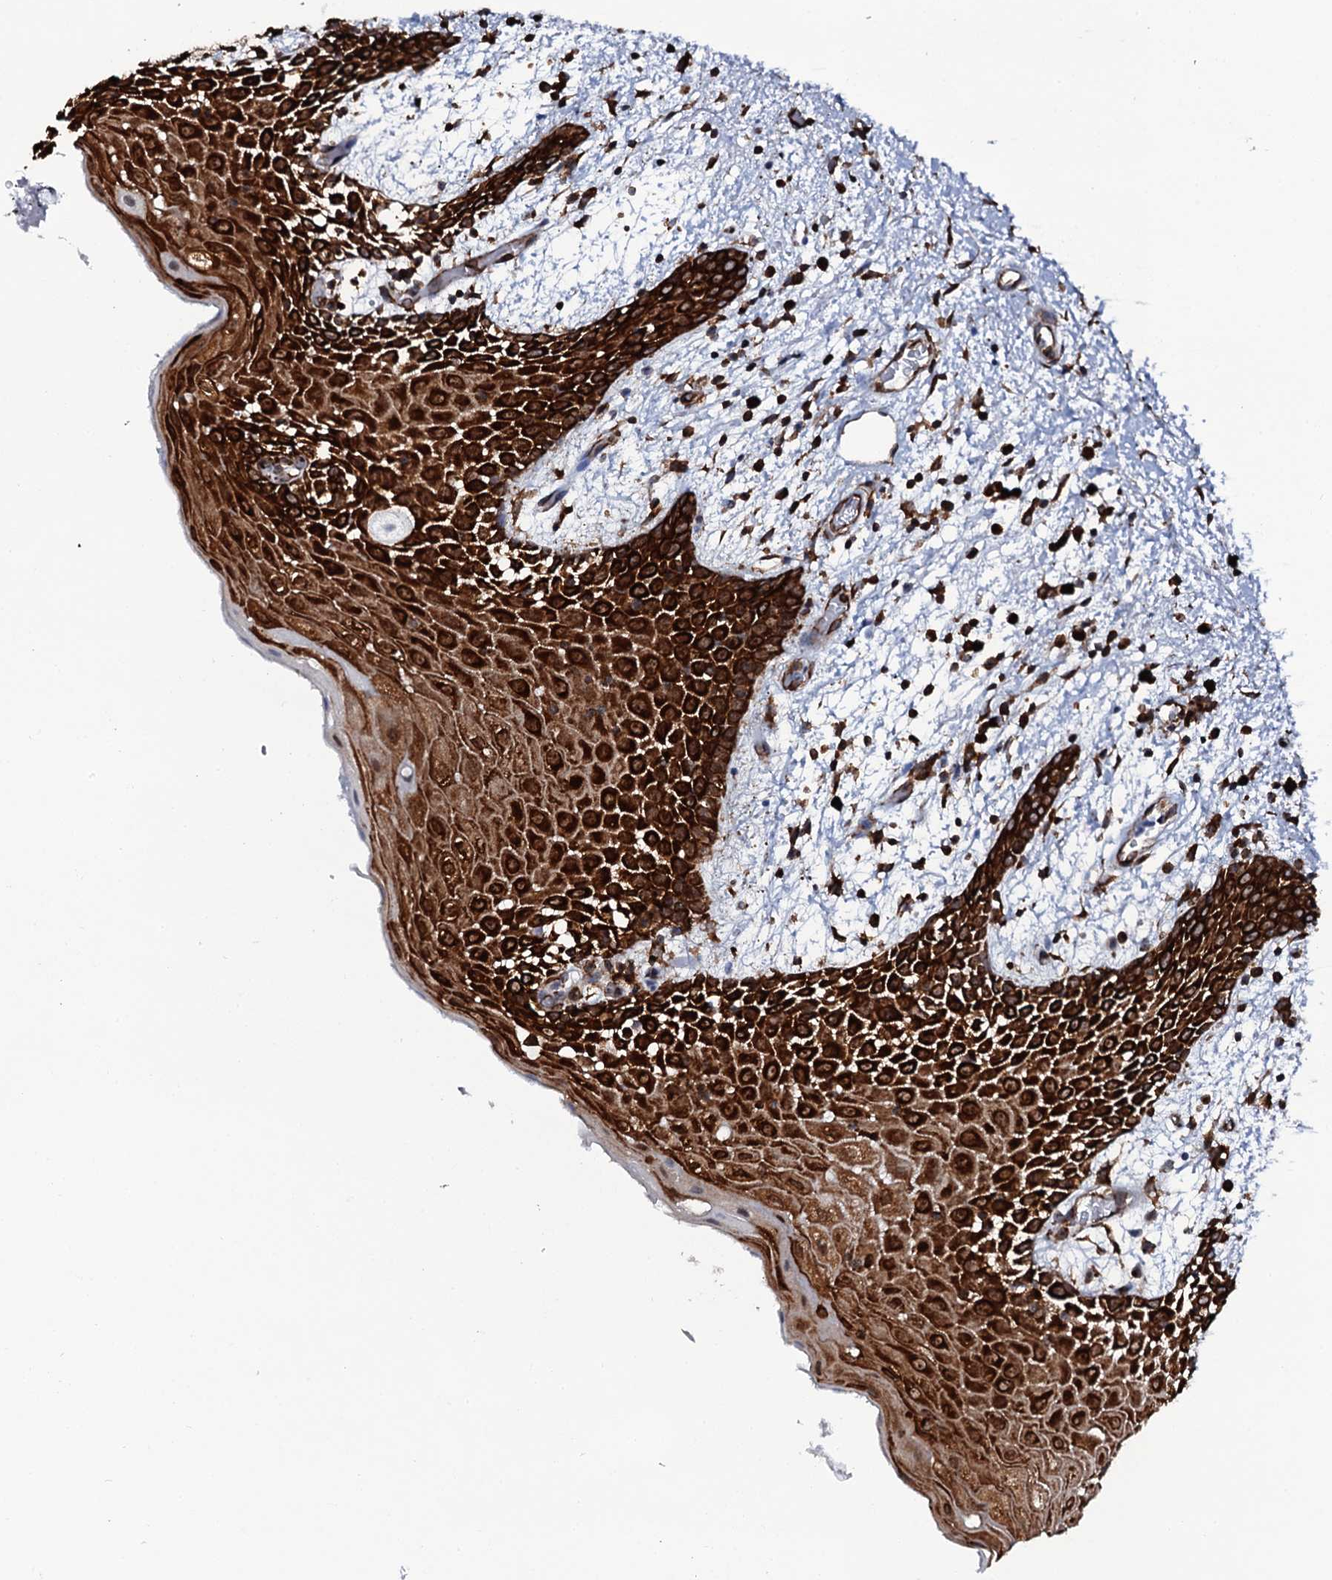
{"staining": {"intensity": "strong", "quantity": ">75%", "location": "cytoplasmic/membranous"}, "tissue": "oral mucosa", "cell_type": "Squamous epithelial cells", "image_type": "normal", "snomed": [{"axis": "morphology", "description": "Normal tissue, NOS"}, {"axis": "topography", "description": "Skeletal muscle"}, {"axis": "topography", "description": "Oral tissue"}, {"axis": "topography", "description": "Salivary gland"}, {"axis": "topography", "description": "Peripheral nerve tissue"}], "caption": "Protein expression by immunohistochemistry (IHC) displays strong cytoplasmic/membranous positivity in approximately >75% of squamous epithelial cells in normal oral mucosa.", "gene": "SPTY2D1", "patient": {"sex": "male", "age": 54}}